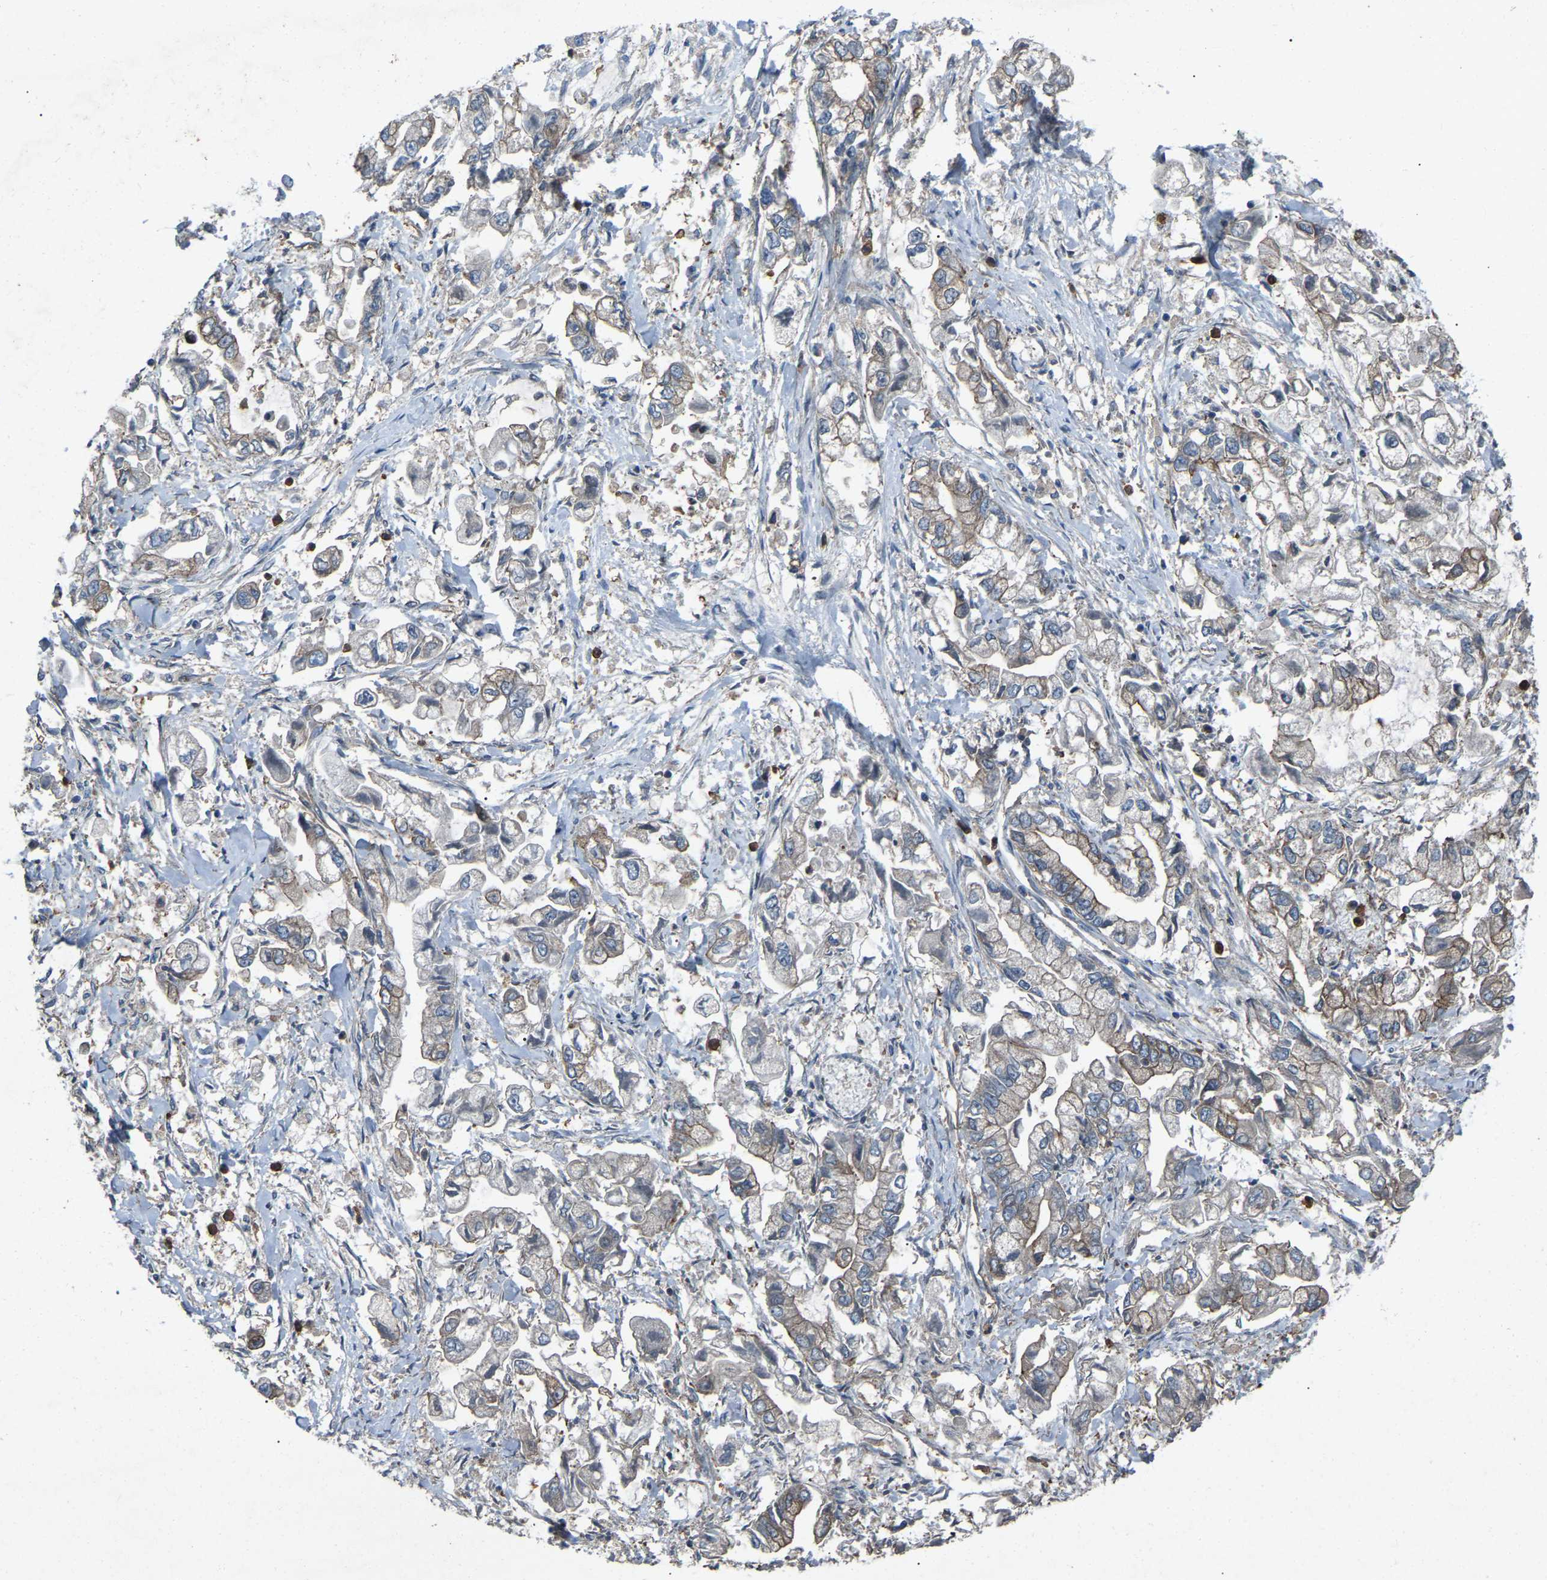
{"staining": {"intensity": "moderate", "quantity": "25%-75%", "location": "cytoplasmic/membranous"}, "tissue": "stomach cancer", "cell_type": "Tumor cells", "image_type": "cancer", "snomed": [{"axis": "morphology", "description": "Normal tissue, NOS"}, {"axis": "morphology", "description": "Adenocarcinoma, NOS"}, {"axis": "topography", "description": "Stomach"}], "caption": "Stomach cancer stained for a protein (brown) displays moderate cytoplasmic/membranous positive positivity in about 25%-75% of tumor cells.", "gene": "AIMP1", "patient": {"sex": "male", "age": 62}}